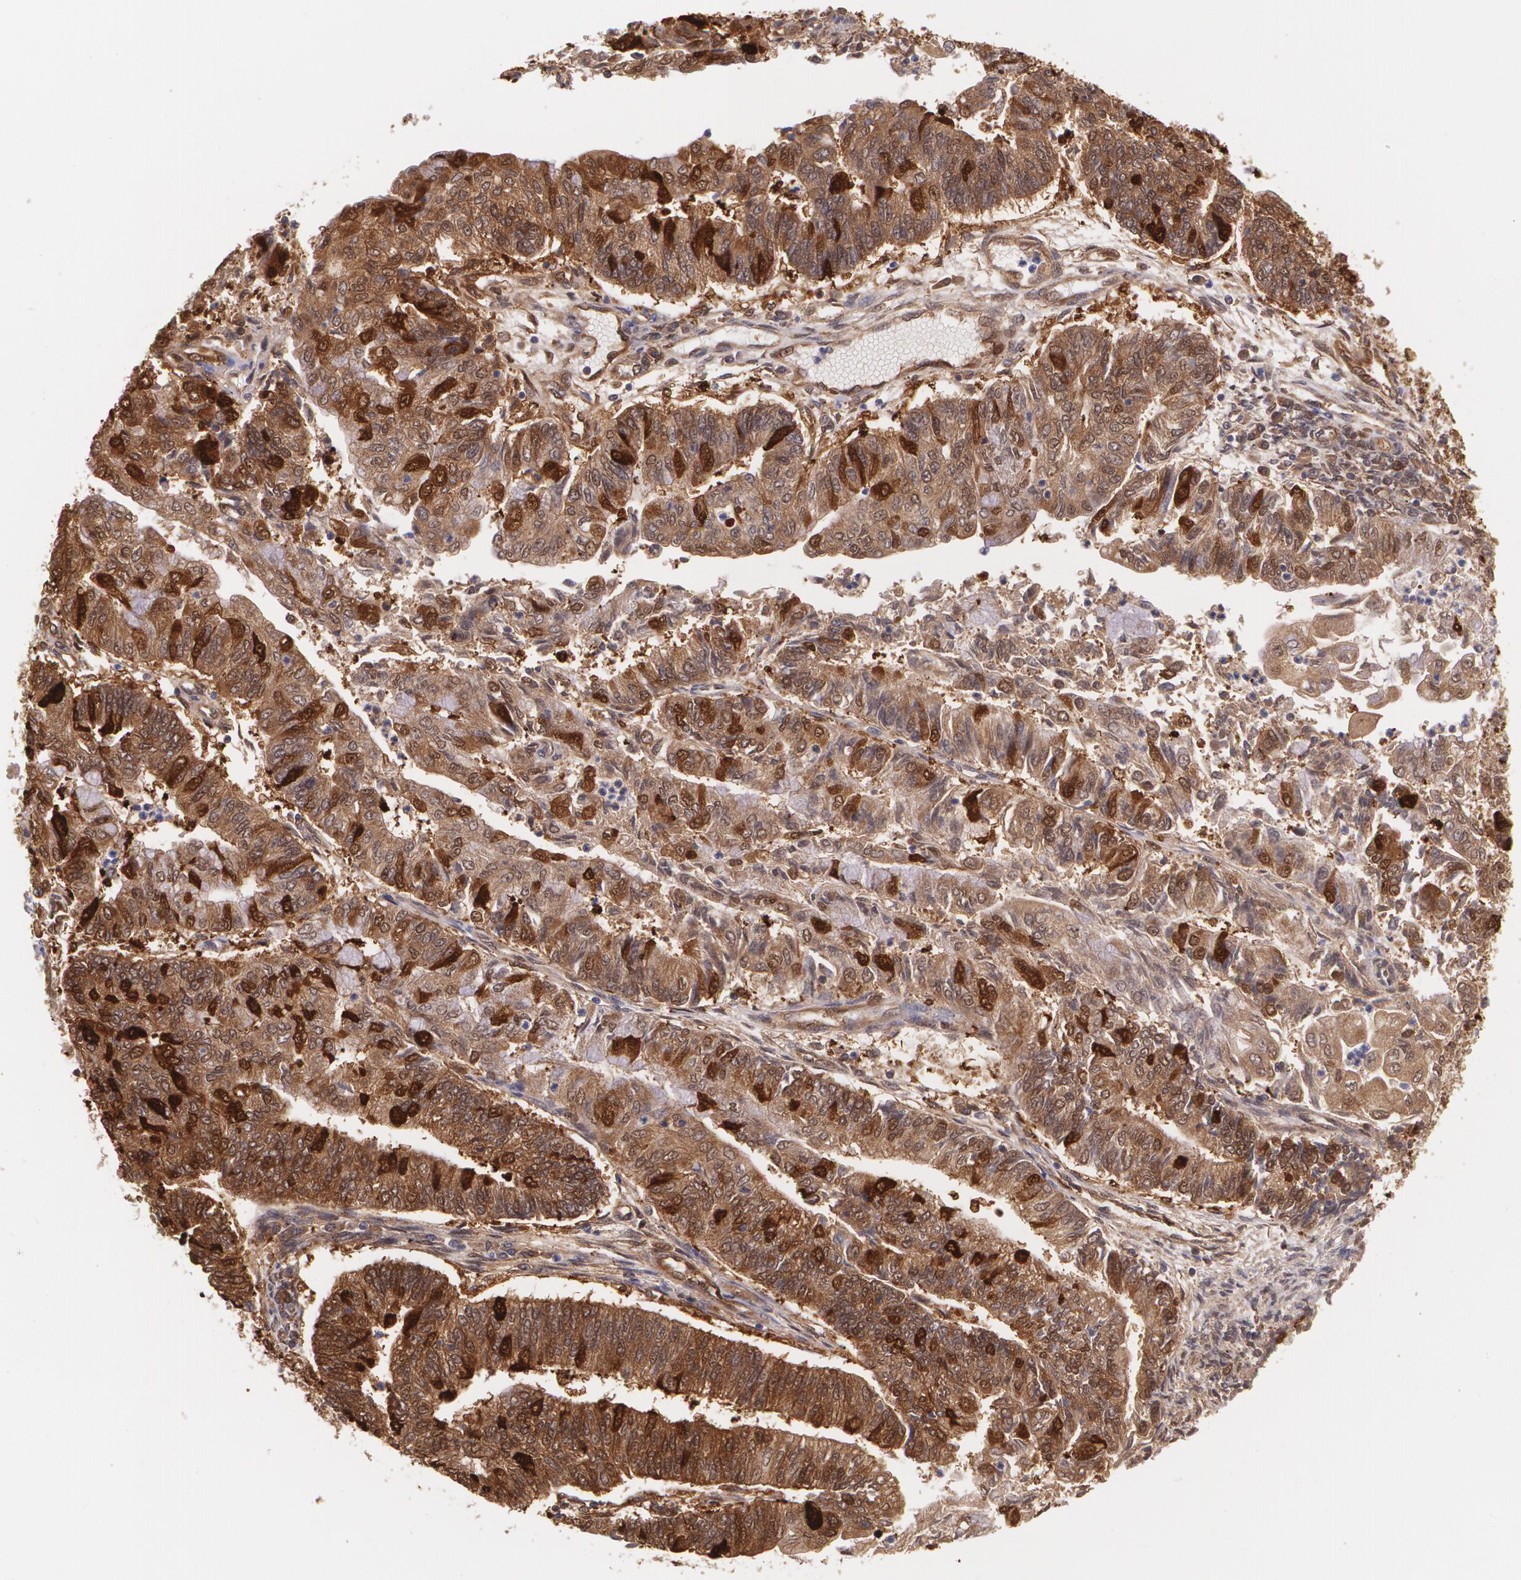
{"staining": {"intensity": "strong", "quantity": ">75%", "location": "cytoplasmic/membranous"}, "tissue": "endometrial cancer", "cell_type": "Tumor cells", "image_type": "cancer", "snomed": [{"axis": "morphology", "description": "Adenocarcinoma, NOS"}, {"axis": "topography", "description": "Endometrium"}], "caption": "Protein analysis of endometrial cancer (adenocarcinoma) tissue exhibits strong cytoplasmic/membranous positivity in approximately >75% of tumor cells.", "gene": "HSPH1", "patient": {"sex": "female", "age": 59}}